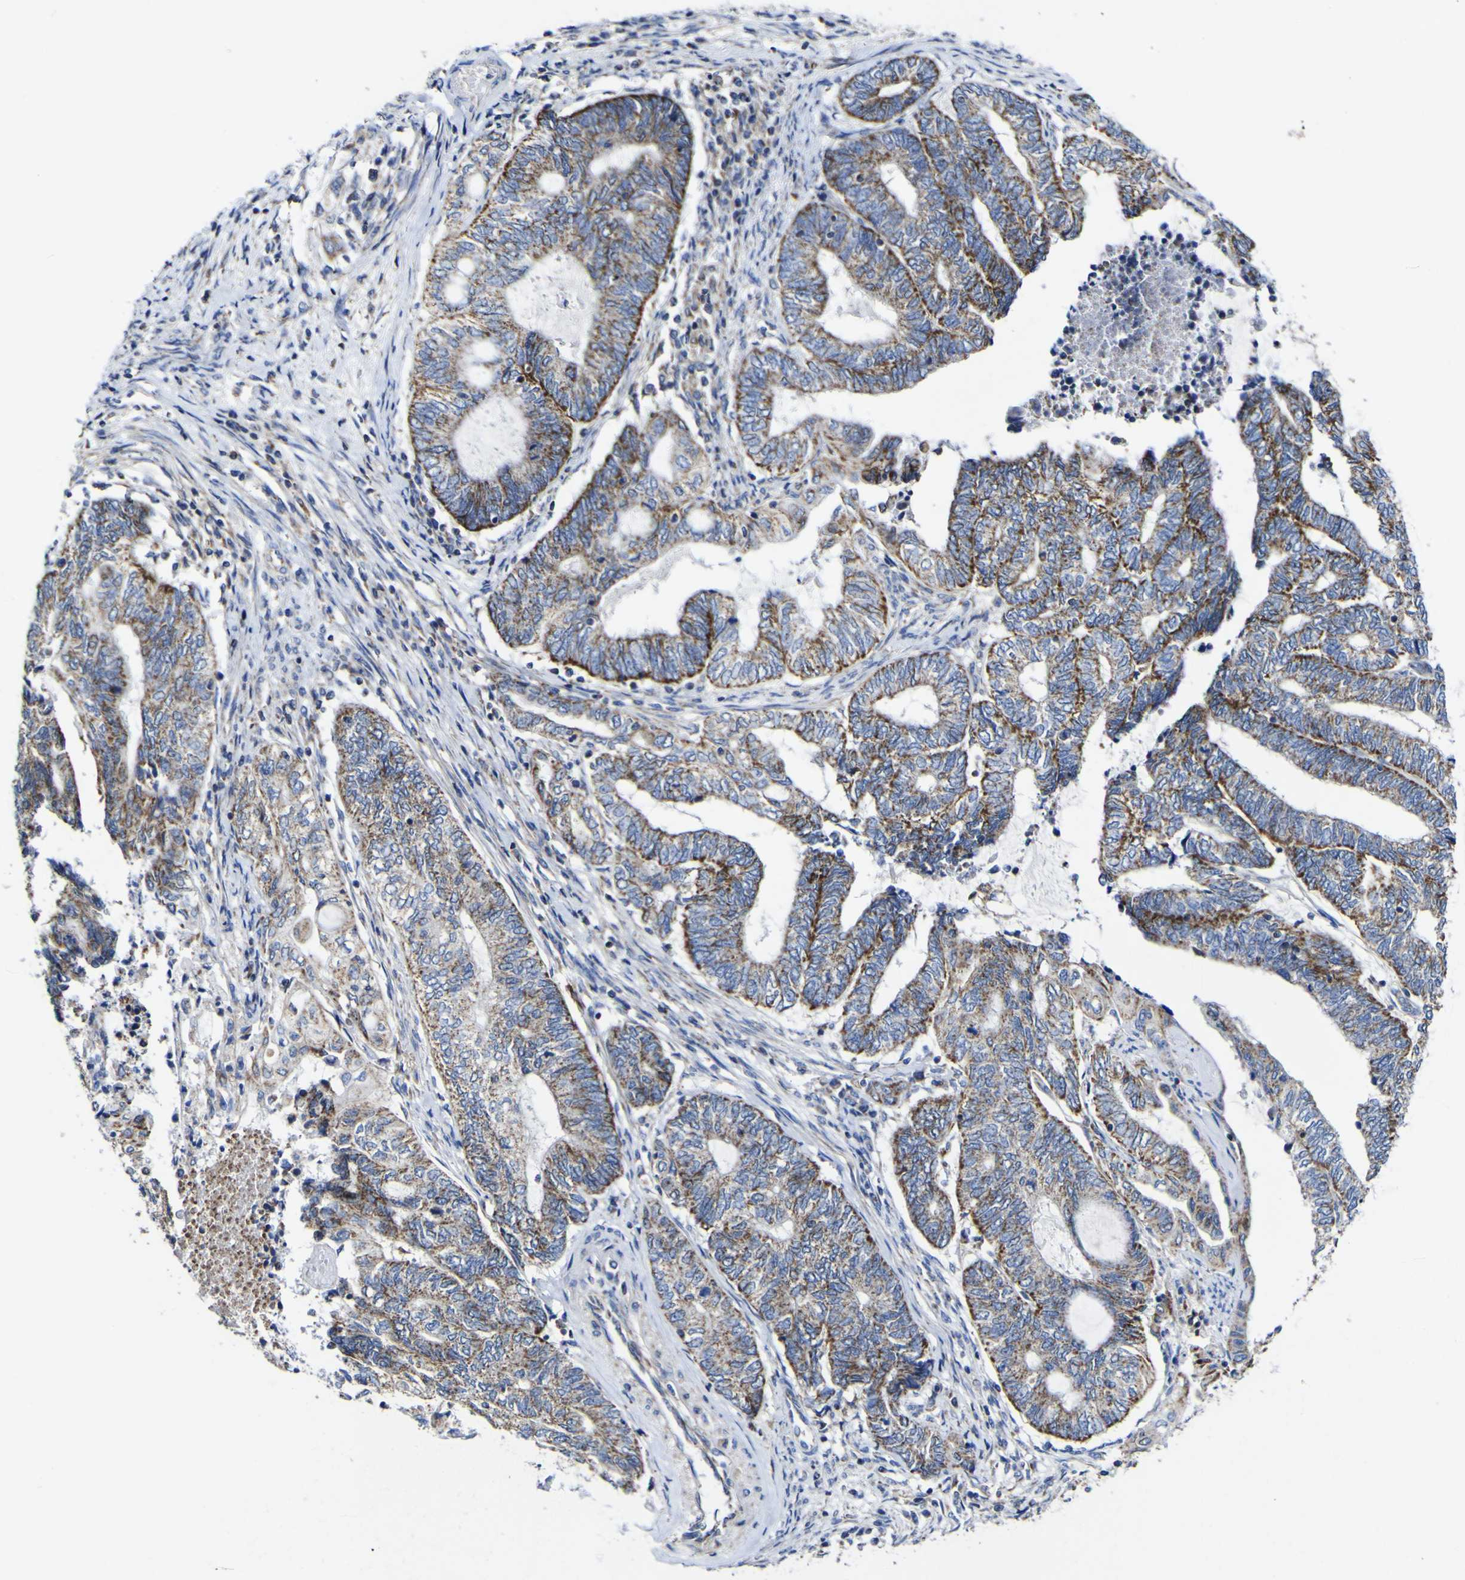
{"staining": {"intensity": "moderate", "quantity": ">75%", "location": "cytoplasmic/membranous"}, "tissue": "endometrial cancer", "cell_type": "Tumor cells", "image_type": "cancer", "snomed": [{"axis": "morphology", "description": "Adenocarcinoma, NOS"}, {"axis": "topography", "description": "Uterus"}, {"axis": "topography", "description": "Endometrium"}], "caption": "The immunohistochemical stain labels moderate cytoplasmic/membranous positivity in tumor cells of adenocarcinoma (endometrial) tissue.", "gene": "CCDC90B", "patient": {"sex": "female", "age": 70}}